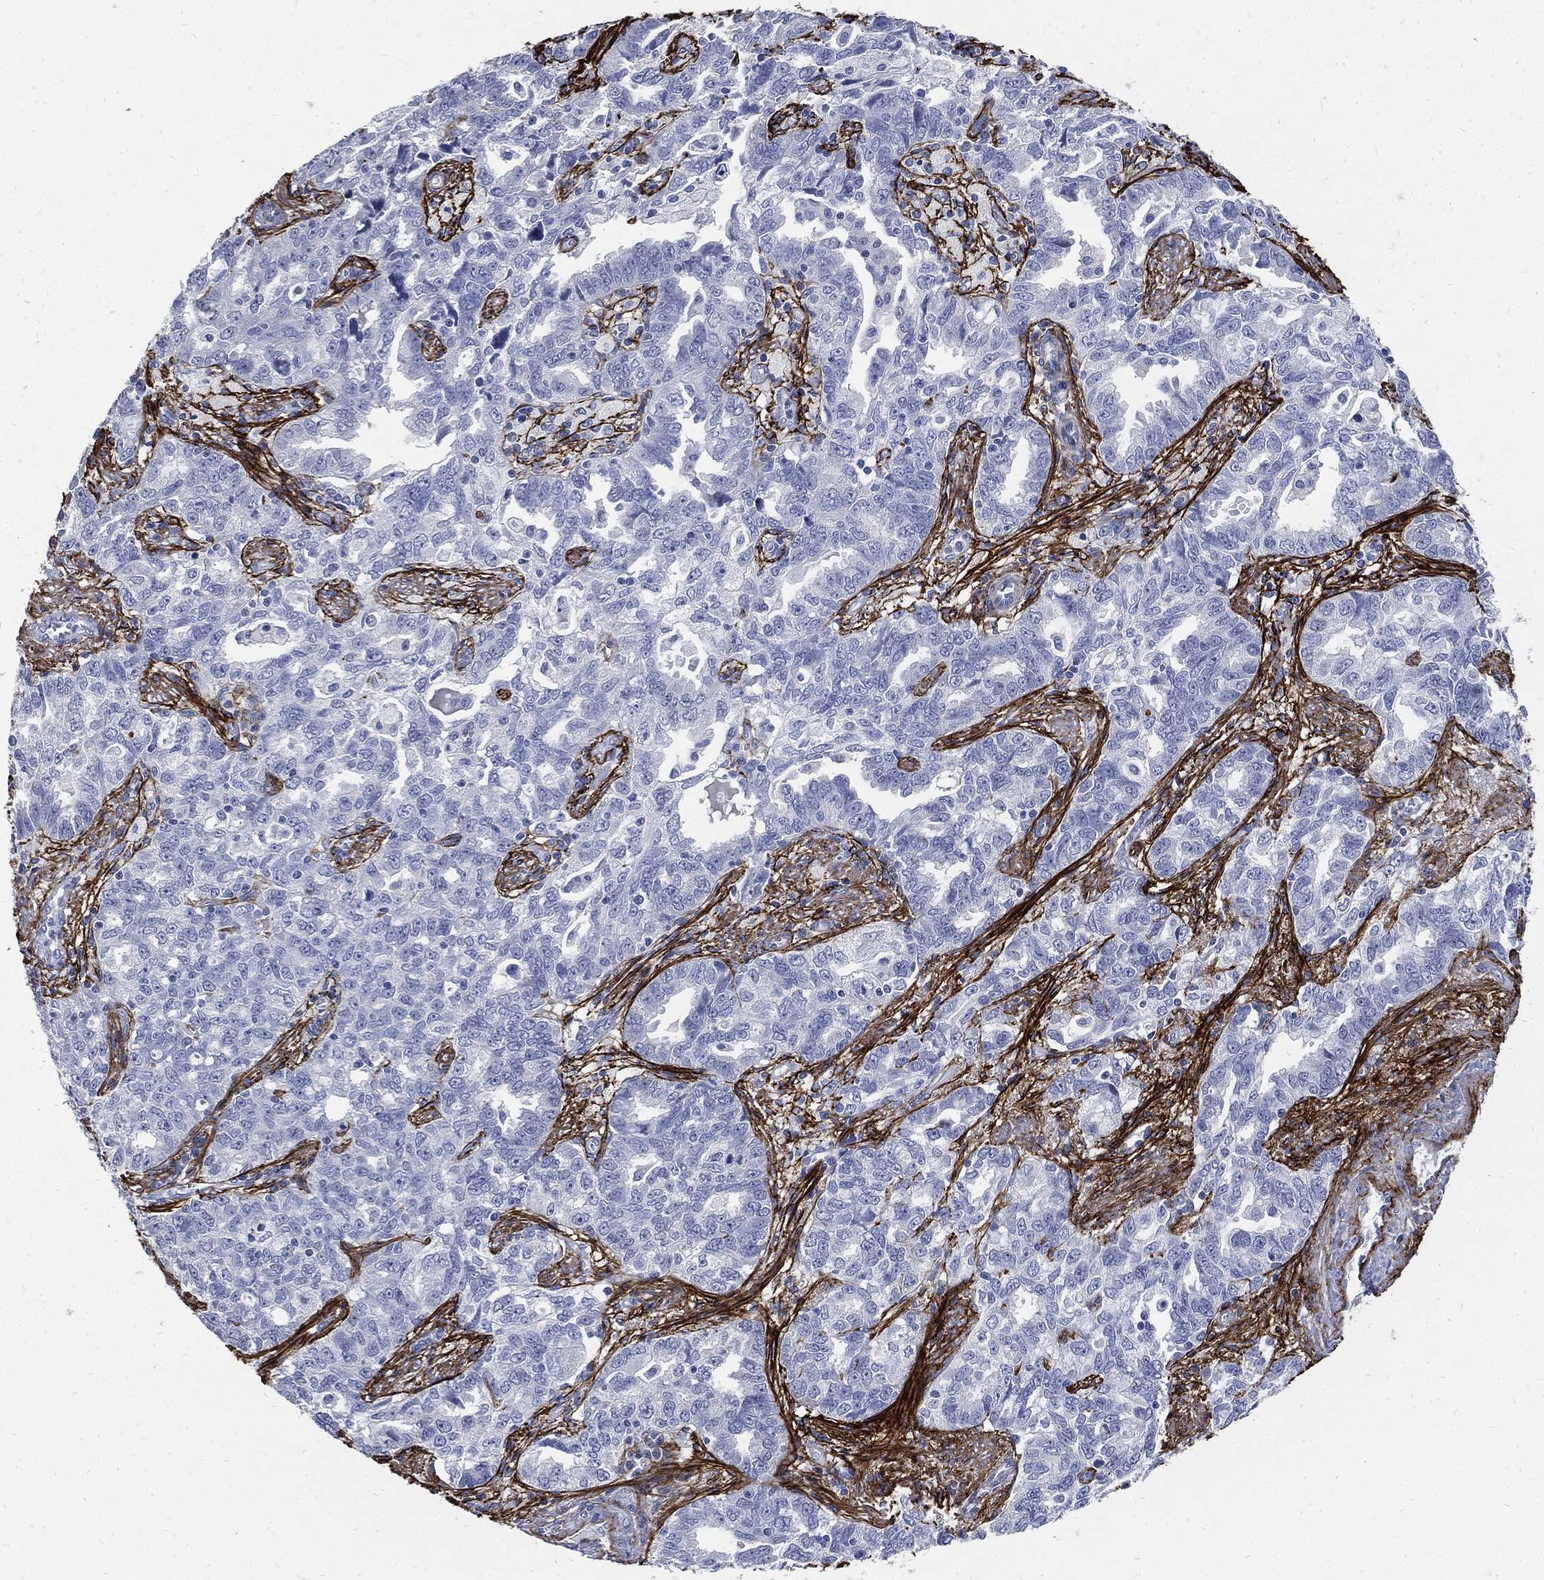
{"staining": {"intensity": "negative", "quantity": "none", "location": "none"}, "tissue": "ovarian cancer", "cell_type": "Tumor cells", "image_type": "cancer", "snomed": [{"axis": "morphology", "description": "Cystadenocarcinoma, serous, NOS"}, {"axis": "topography", "description": "Ovary"}], "caption": "This image is of ovarian serous cystadenocarcinoma stained with immunohistochemistry to label a protein in brown with the nuclei are counter-stained blue. There is no positivity in tumor cells.", "gene": "FBN1", "patient": {"sex": "female", "age": 51}}